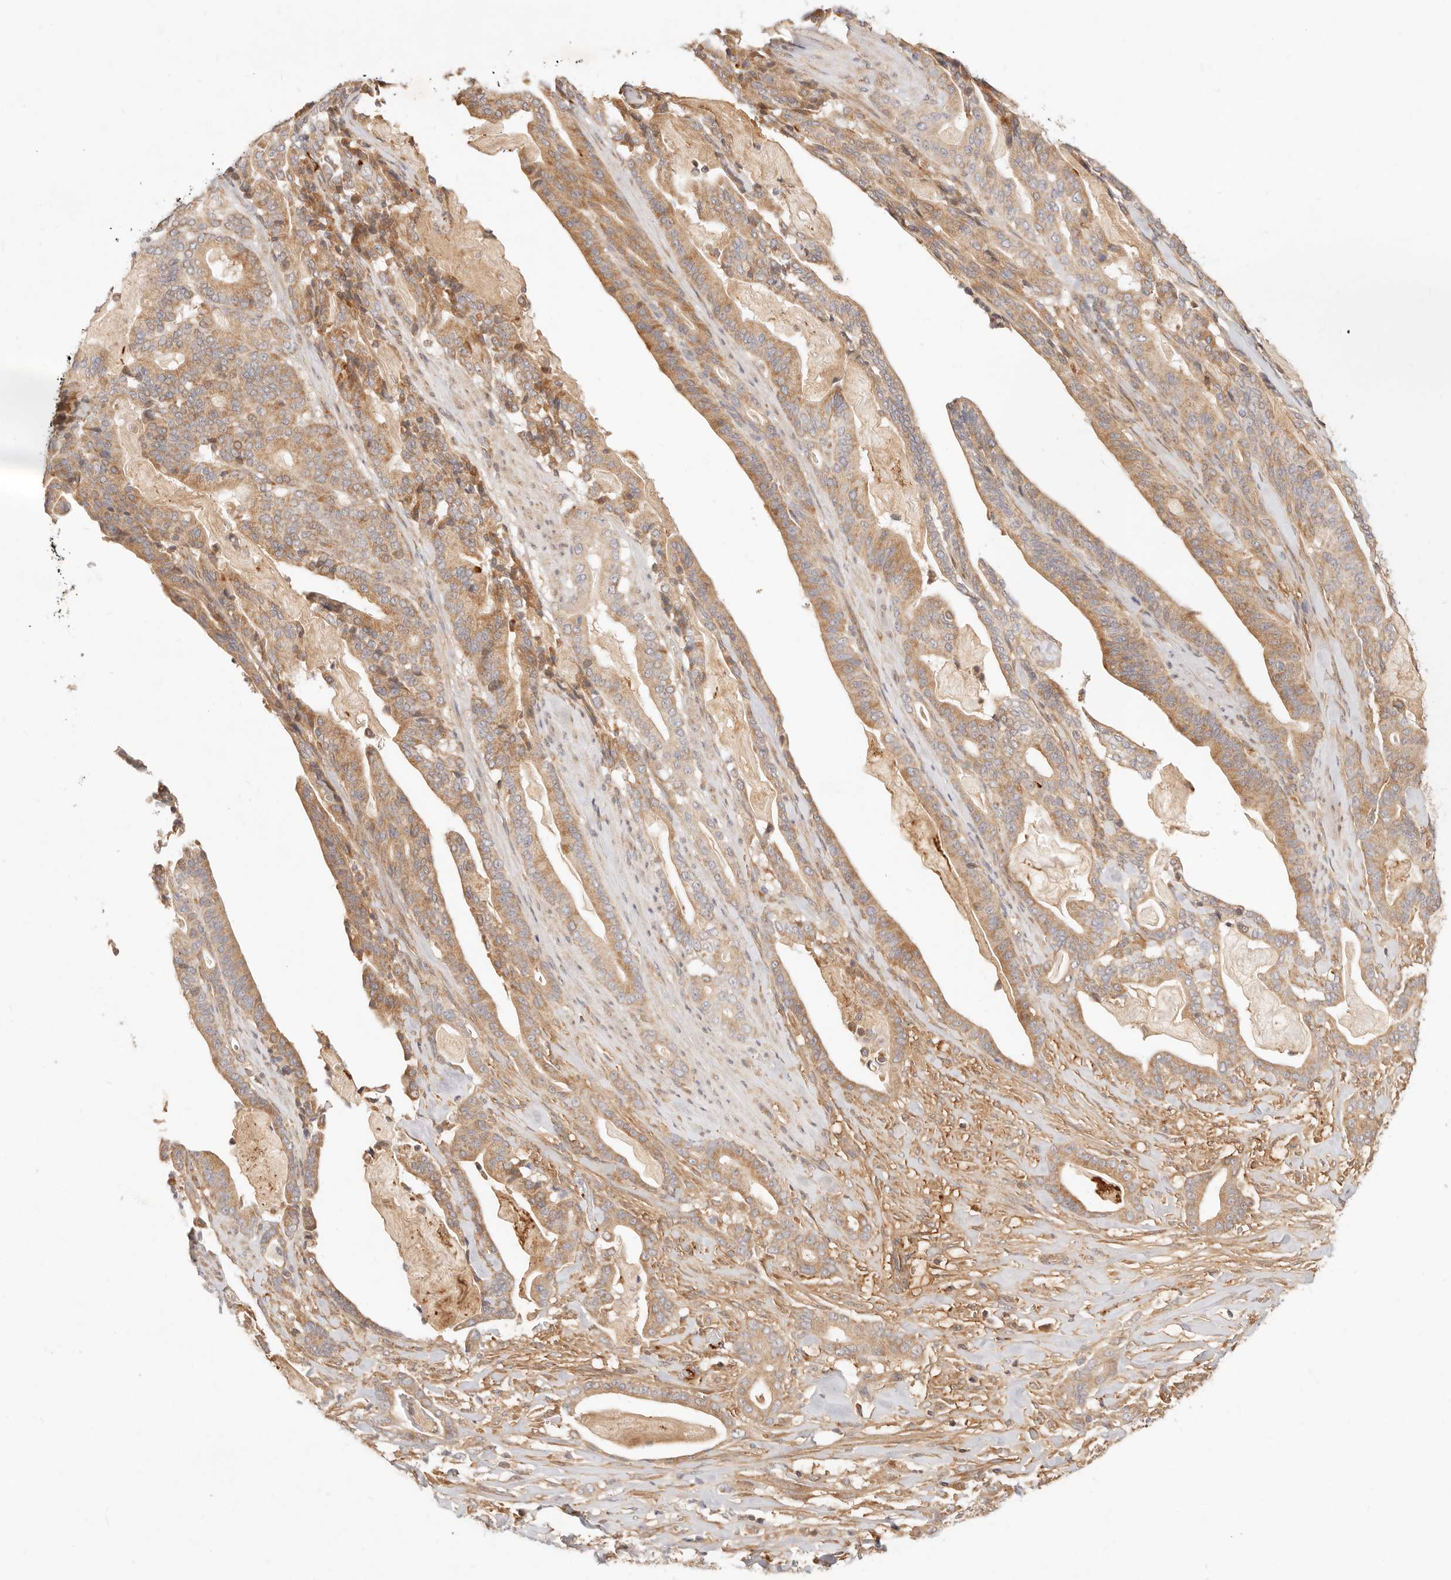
{"staining": {"intensity": "moderate", "quantity": ">75%", "location": "cytoplasmic/membranous"}, "tissue": "pancreatic cancer", "cell_type": "Tumor cells", "image_type": "cancer", "snomed": [{"axis": "morphology", "description": "Adenocarcinoma, NOS"}, {"axis": "topography", "description": "Pancreas"}], "caption": "Adenocarcinoma (pancreatic) was stained to show a protein in brown. There is medium levels of moderate cytoplasmic/membranous staining in about >75% of tumor cells.", "gene": "UBXN10", "patient": {"sex": "male", "age": 63}}